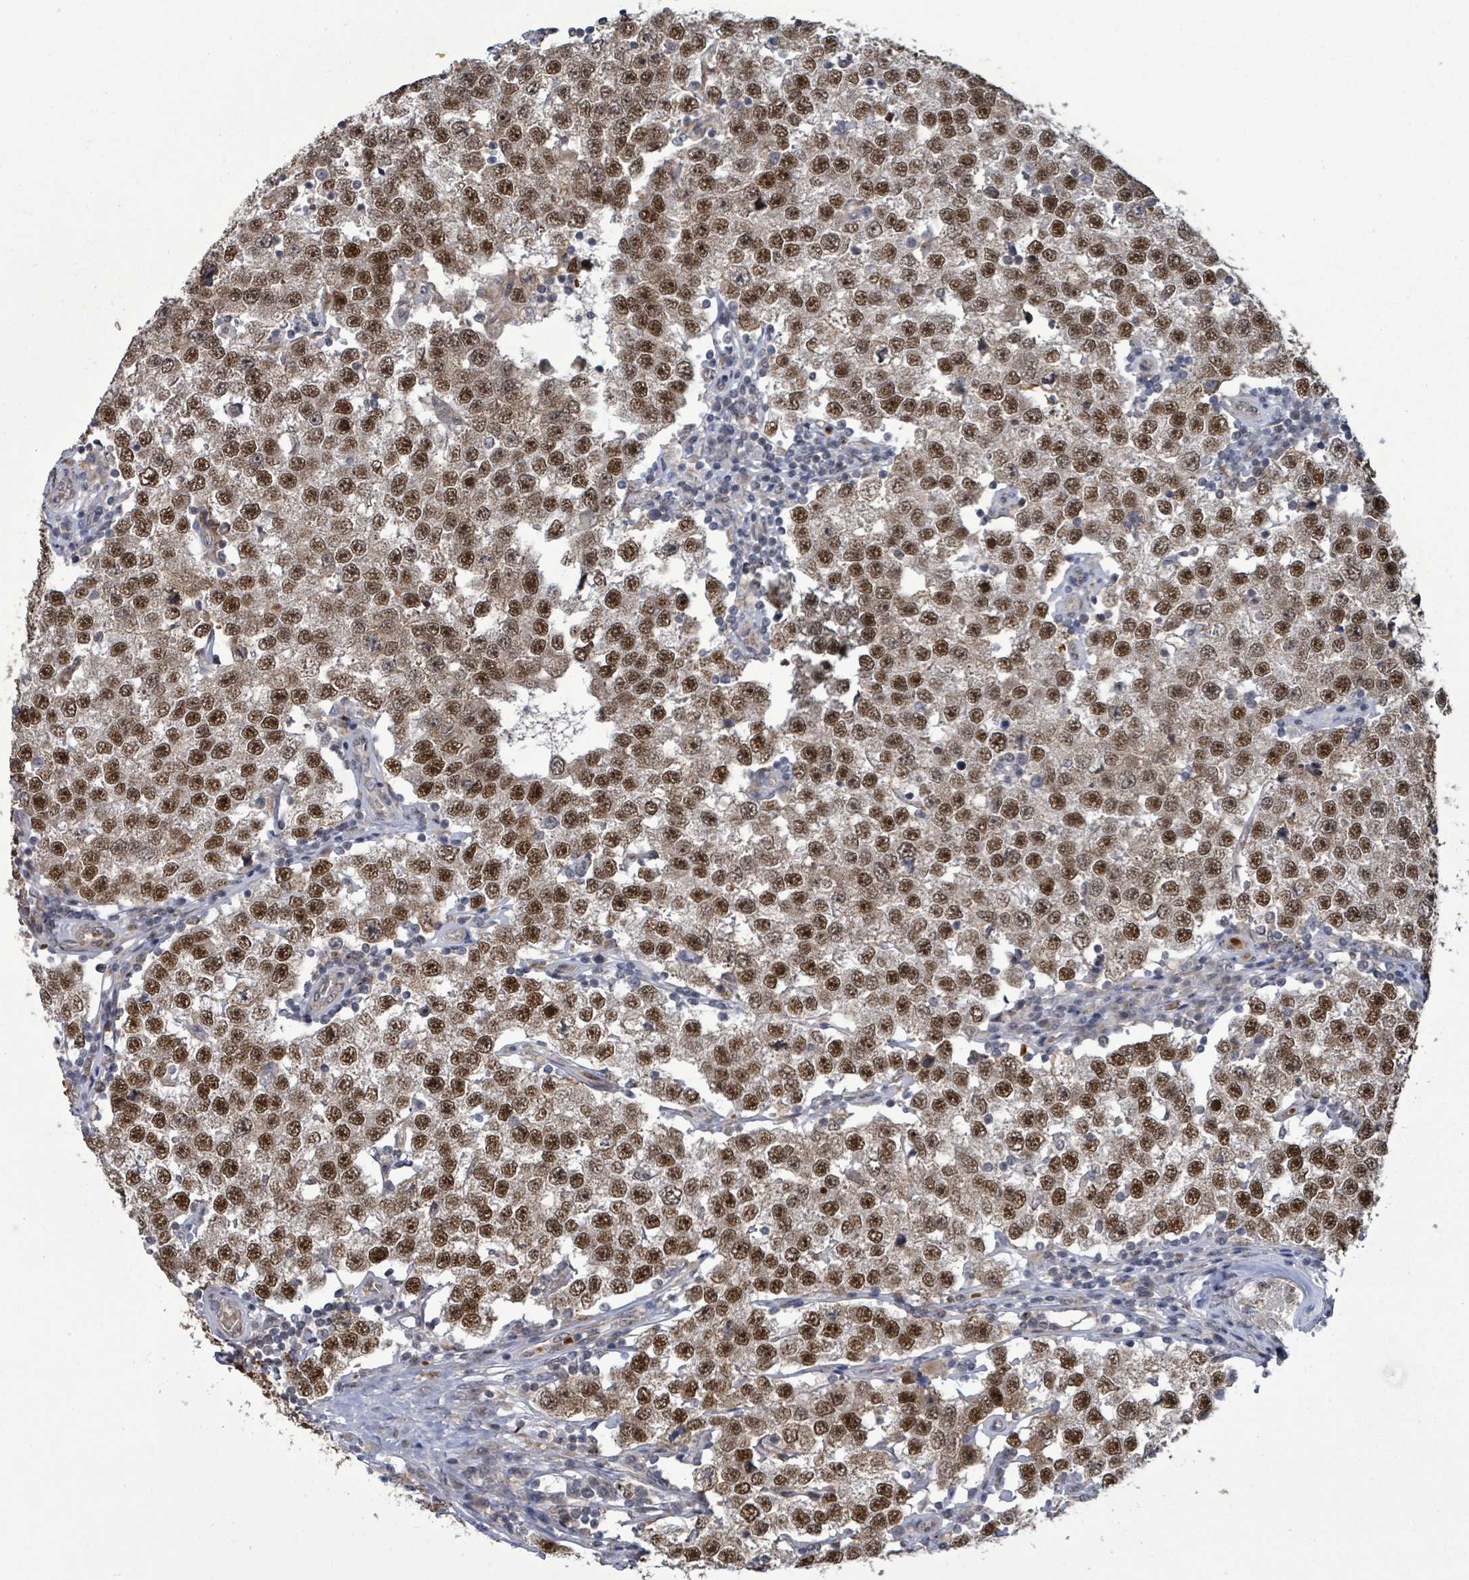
{"staining": {"intensity": "strong", "quantity": ">75%", "location": "nuclear"}, "tissue": "testis cancer", "cell_type": "Tumor cells", "image_type": "cancer", "snomed": [{"axis": "morphology", "description": "Seminoma, NOS"}, {"axis": "topography", "description": "Testis"}], "caption": "IHC image of neoplastic tissue: testis cancer (seminoma) stained using IHC demonstrates high levels of strong protein expression localized specifically in the nuclear of tumor cells, appearing as a nuclear brown color.", "gene": "PATZ1", "patient": {"sex": "male", "age": 34}}